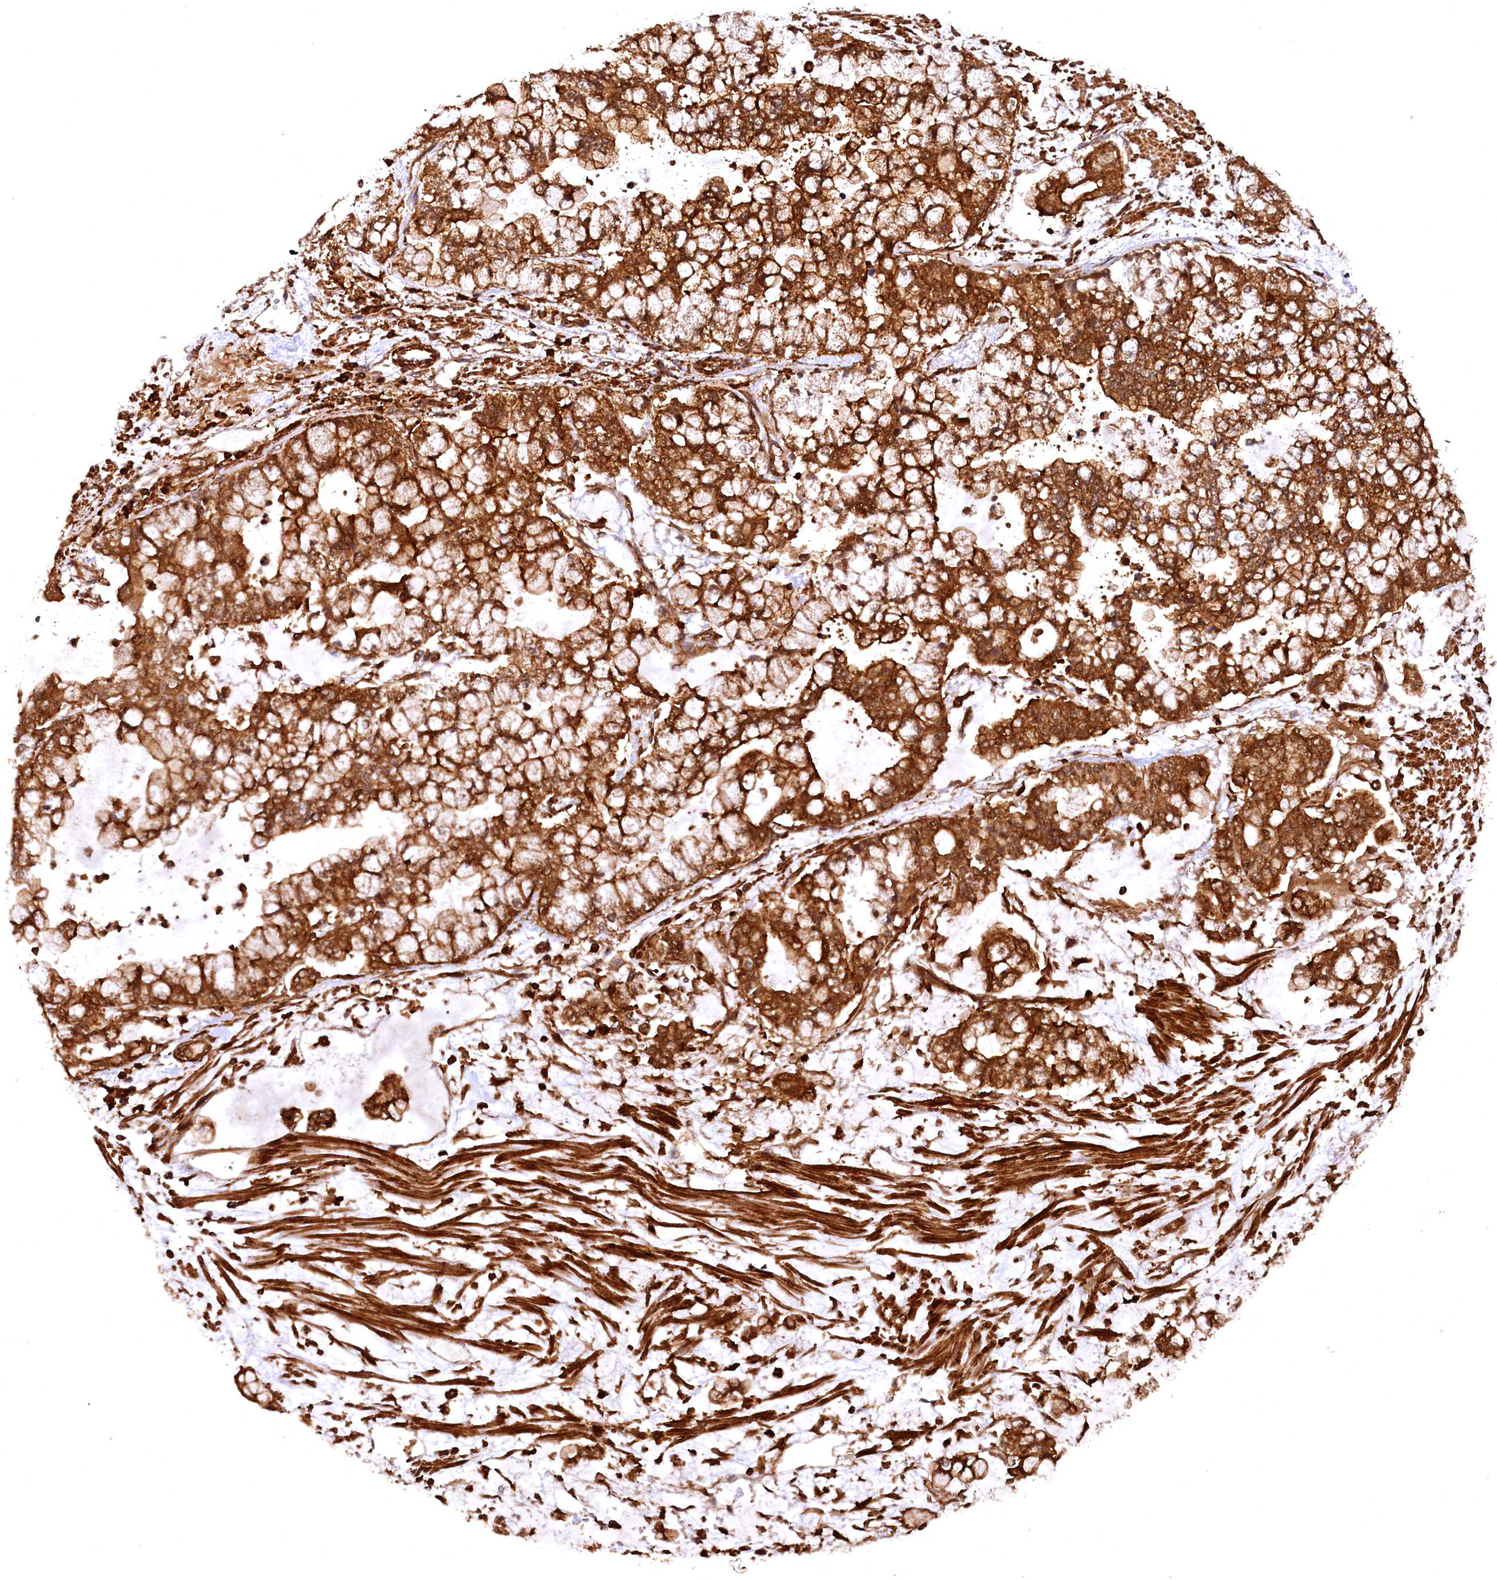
{"staining": {"intensity": "strong", "quantity": ">75%", "location": "cytoplasmic/membranous"}, "tissue": "stomach cancer", "cell_type": "Tumor cells", "image_type": "cancer", "snomed": [{"axis": "morphology", "description": "Normal tissue, NOS"}, {"axis": "morphology", "description": "Adenocarcinoma, NOS"}, {"axis": "topography", "description": "Stomach, upper"}, {"axis": "topography", "description": "Stomach"}], "caption": "Immunohistochemical staining of human stomach cancer reveals strong cytoplasmic/membranous protein expression in about >75% of tumor cells. Using DAB (brown) and hematoxylin (blue) stains, captured at high magnification using brightfield microscopy.", "gene": "STUB1", "patient": {"sex": "male", "age": 76}}